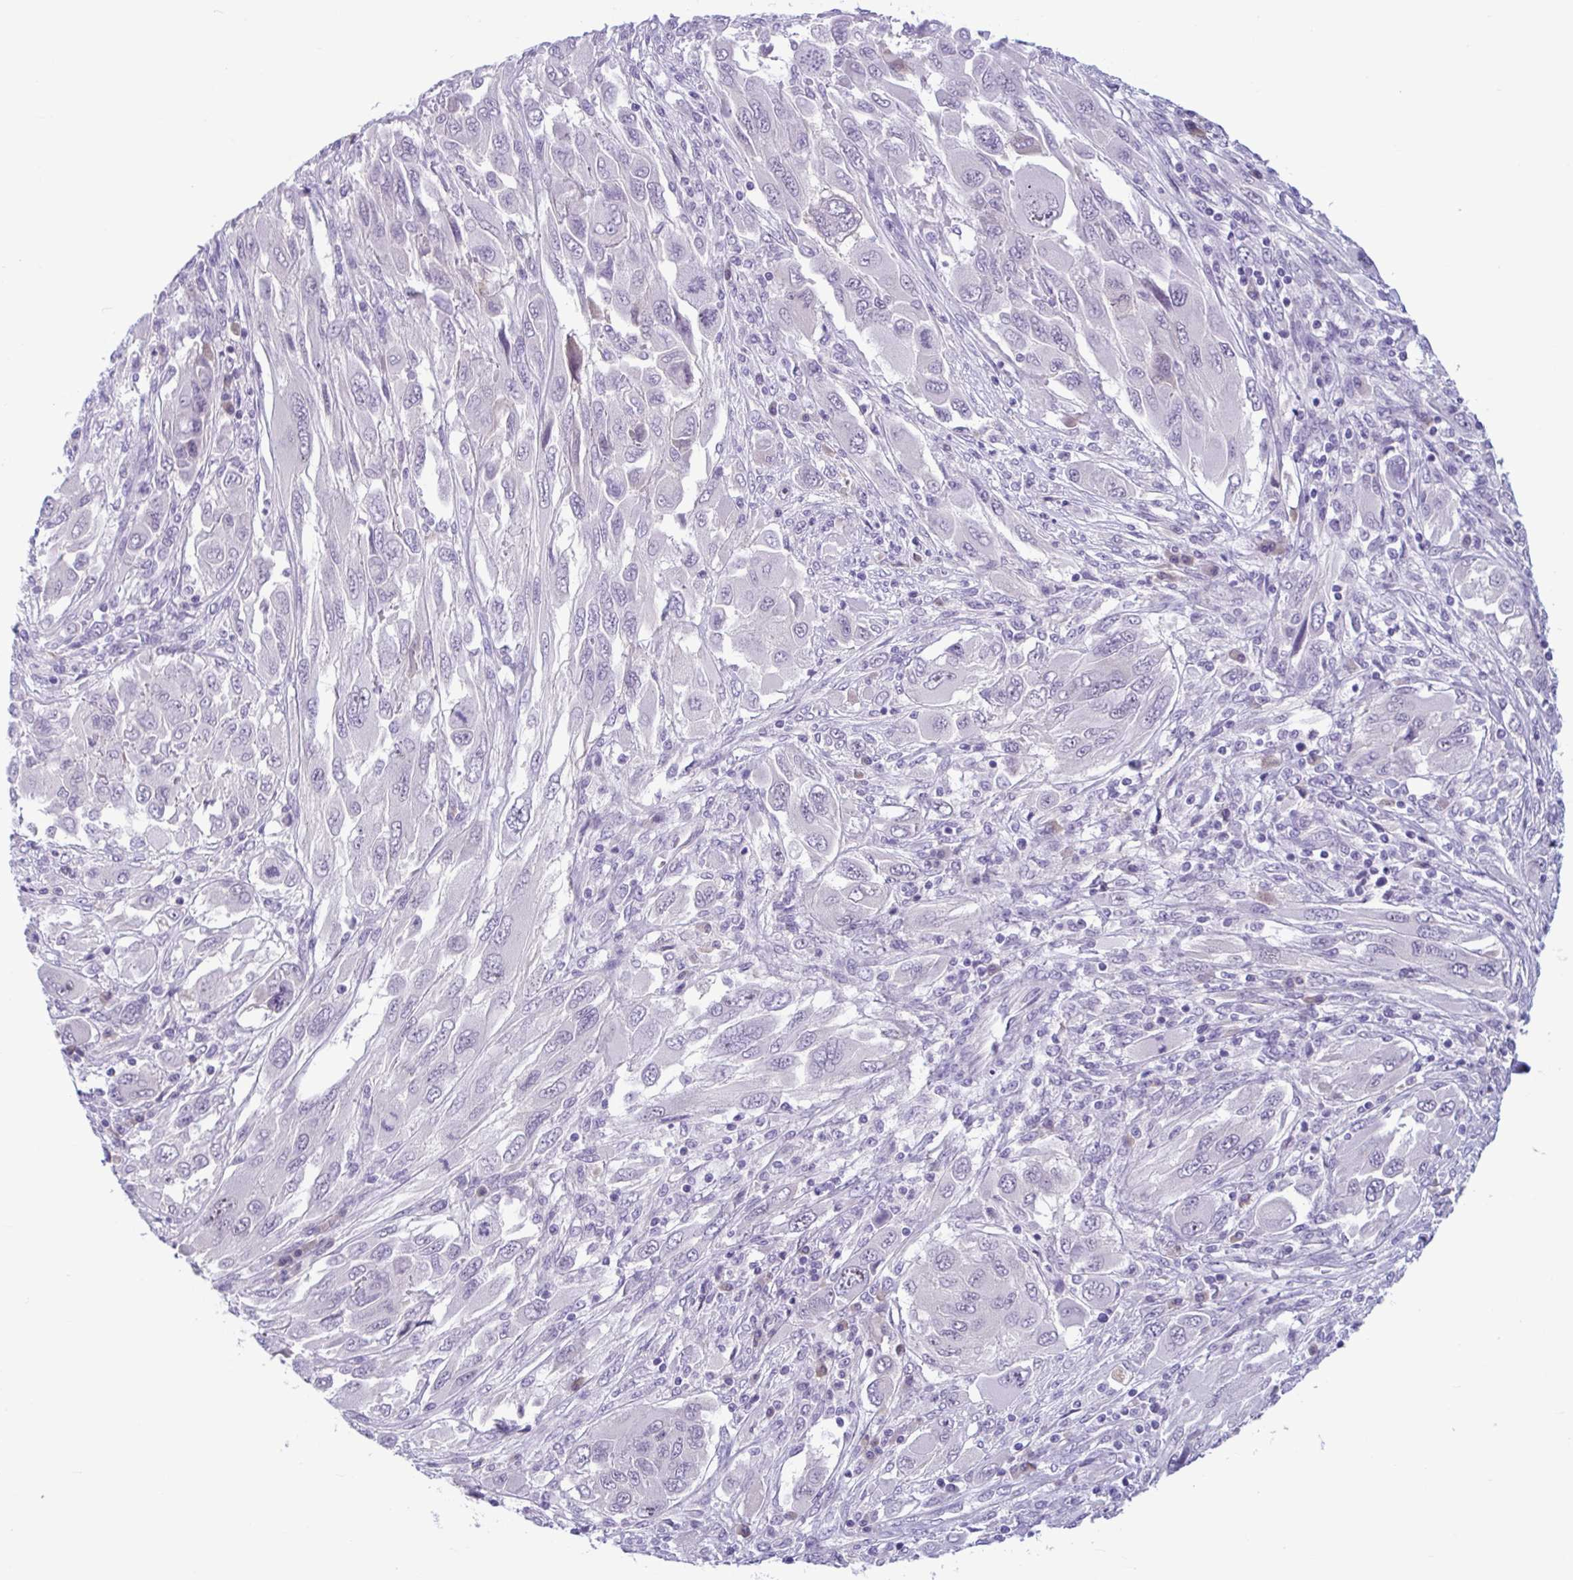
{"staining": {"intensity": "negative", "quantity": "none", "location": "none"}, "tissue": "melanoma", "cell_type": "Tumor cells", "image_type": "cancer", "snomed": [{"axis": "morphology", "description": "Malignant melanoma, NOS"}, {"axis": "topography", "description": "Skin"}], "caption": "High power microscopy histopathology image of an immunohistochemistry photomicrograph of malignant melanoma, revealing no significant expression in tumor cells.", "gene": "WNT9B", "patient": {"sex": "female", "age": 91}}